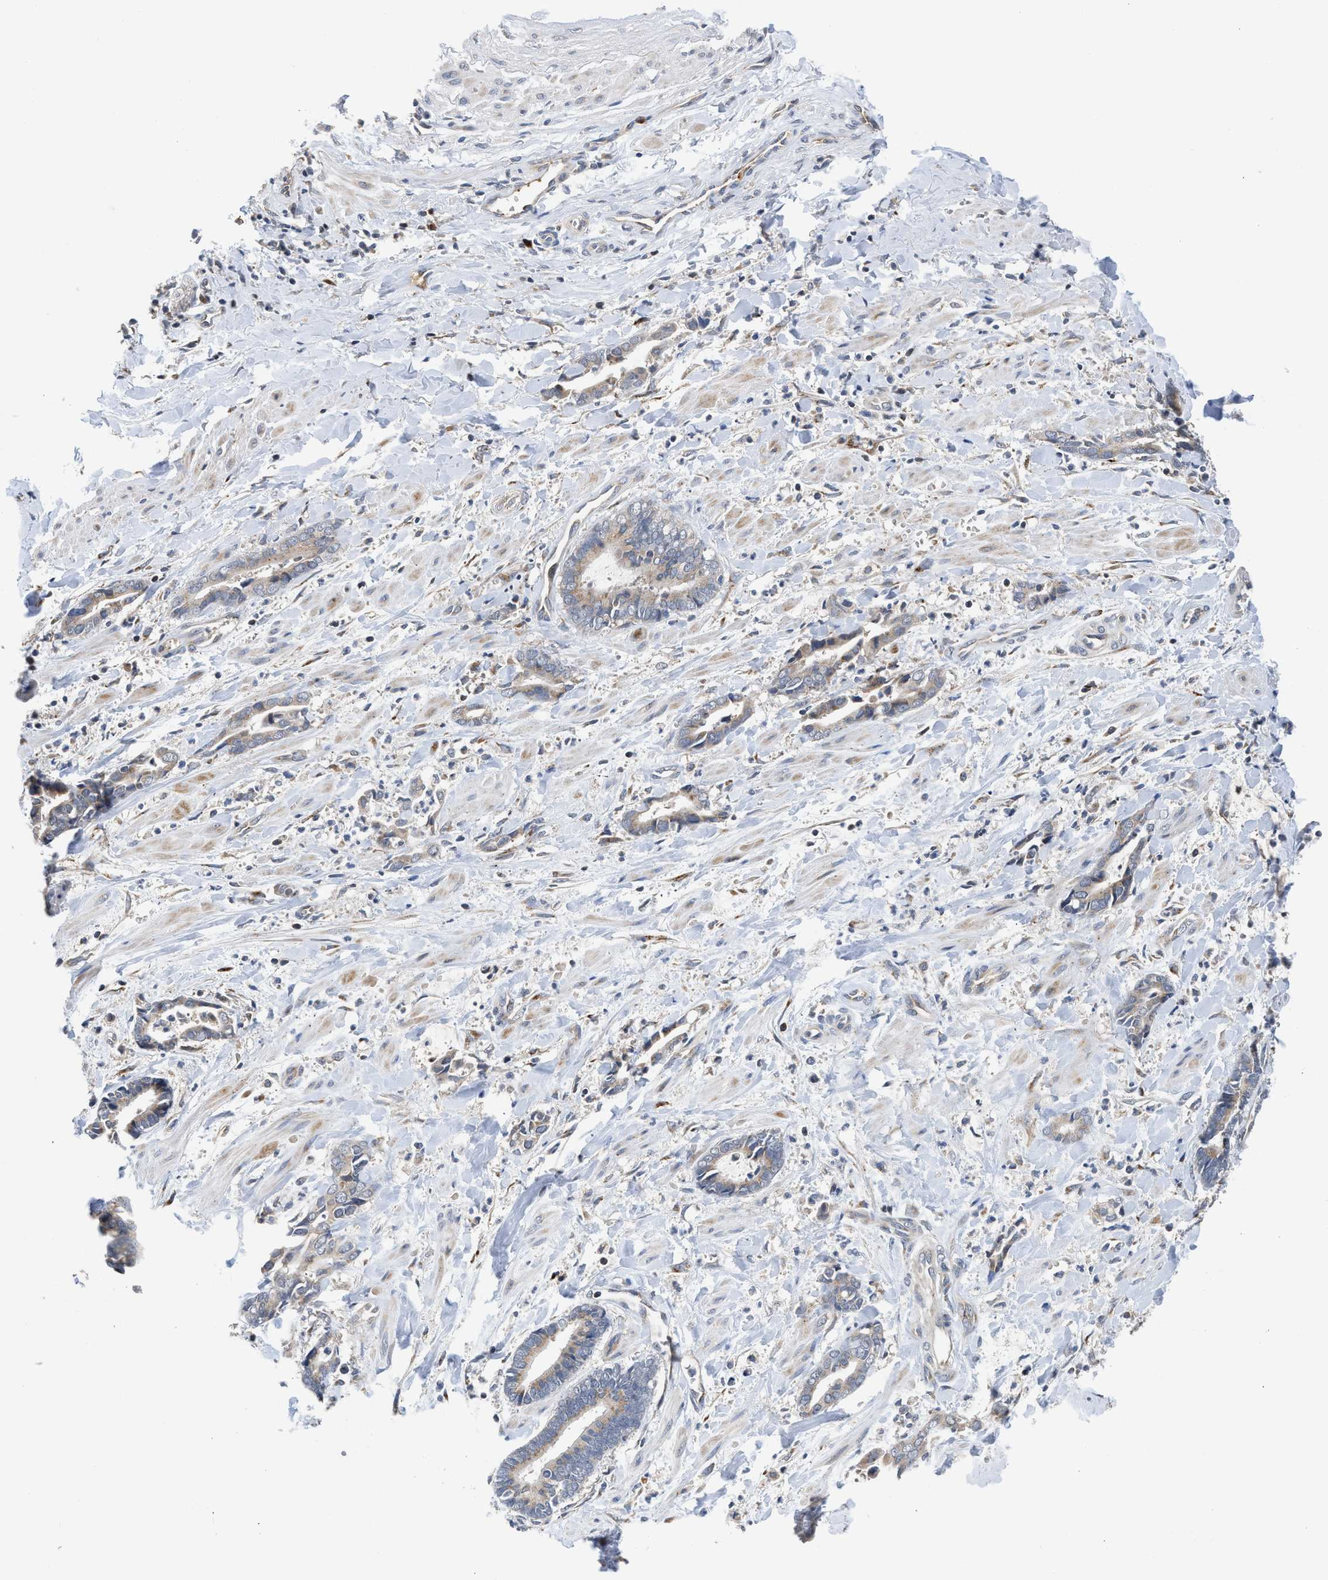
{"staining": {"intensity": "weak", "quantity": ">75%", "location": "cytoplasmic/membranous"}, "tissue": "cervical cancer", "cell_type": "Tumor cells", "image_type": "cancer", "snomed": [{"axis": "morphology", "description": "Adenocarcinoma, NOS"}, {"axis": "topography", "description": "Cervix"}], "caption": "Cervical adenocarcinoma stained for a protein demonstrates weak cytoplasmic/membranous positivity in tumor cells. (Stains: DAB (3,3'-diaminobenzidine) in brown, nuclei in blue, Microscopy: brightfield microscopy at high magnification).", "gene": "PIM1", "patient": {"sex": "female", "age": 44}}